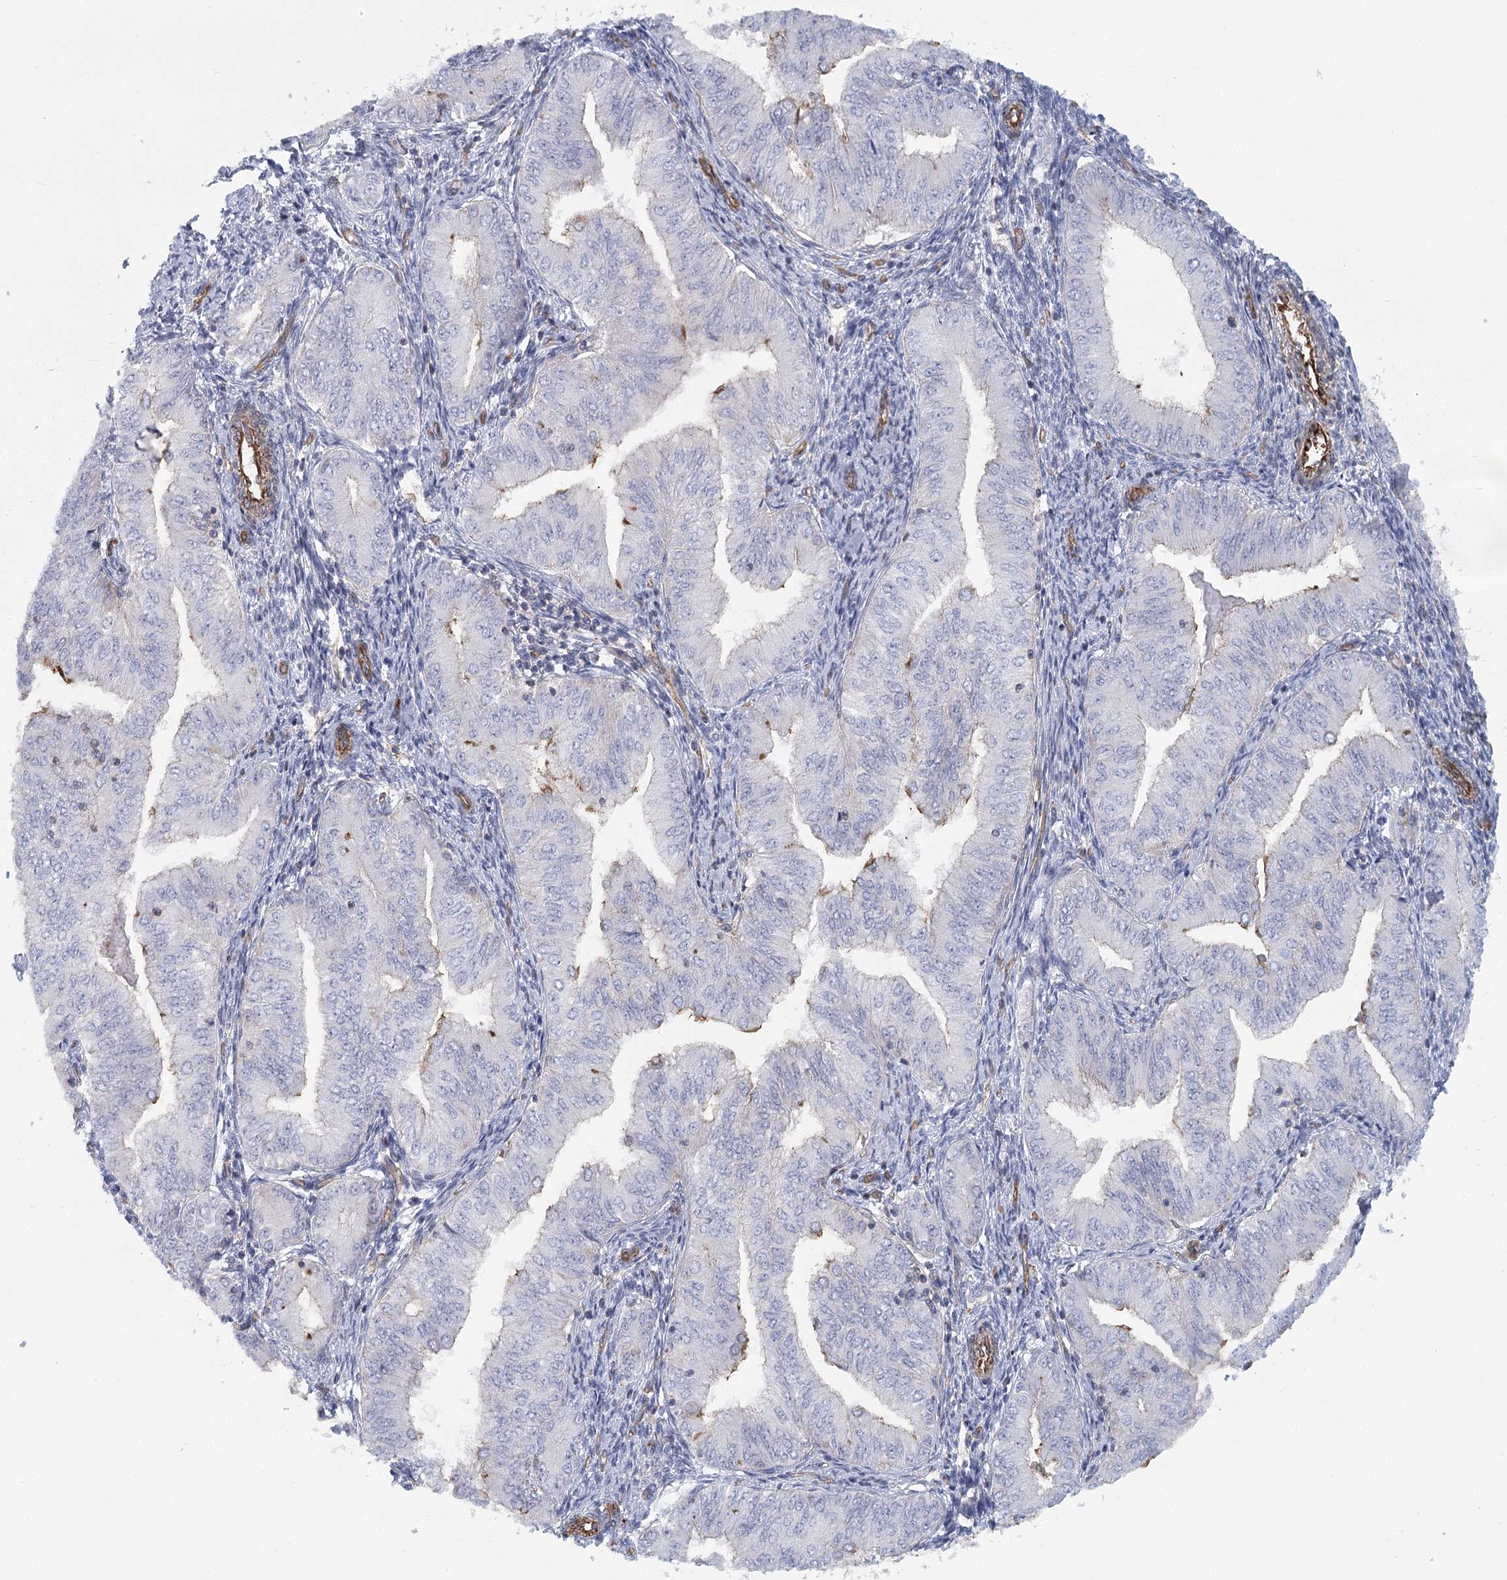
{"staining": {"intensity": "moderate", "quantity": "<25%", "location": "cytoplasmic/membranous"}, "tissue": "endometrial cancer", "cell_type": "Tumor cells", "image_type": "cancer", "snomed": [{"axis": "morphology", "description": "Normal tissue, NOS"}, {"axis": "morphology", "description": "Adenocarcinoma, NOS"}, {"axis": "topography", "description": "Endometrium"}], "caption": "Immunohistochemical staining of human endometrial cancer exhibits low levels of moderate cytoplasmic/membranous protein expression in about <25% of tumor cells.", "gene": "IFT46", "patient": {"sex": "female", "age": 53}}